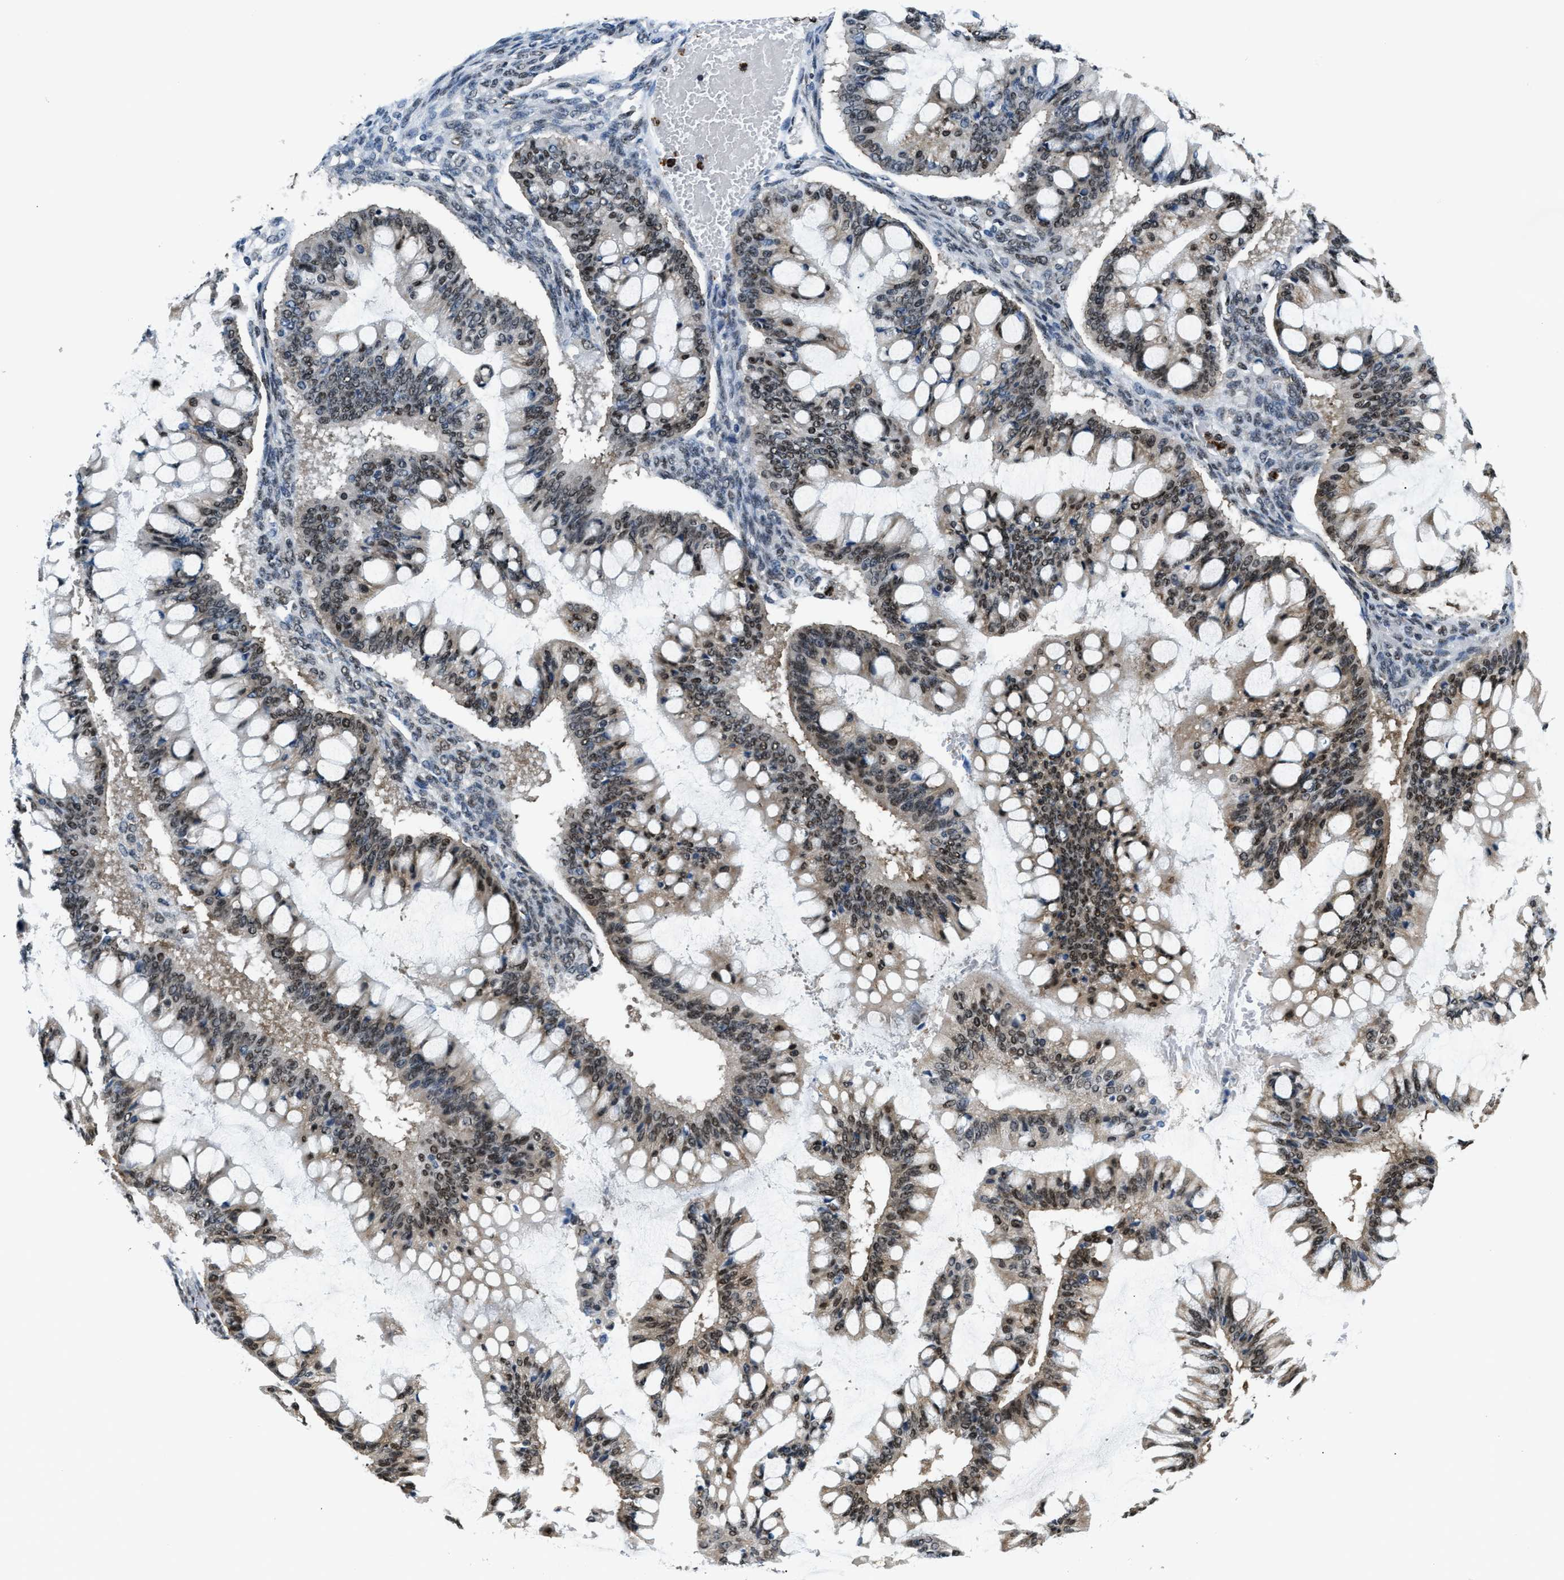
{"staining": {"intensity": "moderate", "quantity": "25%-75%", "location": "nuclear"}, "tissue": "ovarian cancer", "cell_type": "Tumor cells", "image_type": "cancer", "snomed": [{"axis": "morphology", "description": "Cystadenocarcinoma, mucinous, NOS"}, {"axis": "topography", "description": "Ovary"}], "caption": "Immunohistochemical staining of ovarian mucinous cystadenocarcinoma reveals medium levels of moderate nuclear staining in about 25%-75% of tumor cells. Immunohistochemistry (ihc) stains the protein of interest in brown and the nuclei are stained blue.", "gene": "CCNDBP1", "patient": {"sex": "female", "age": 73}}